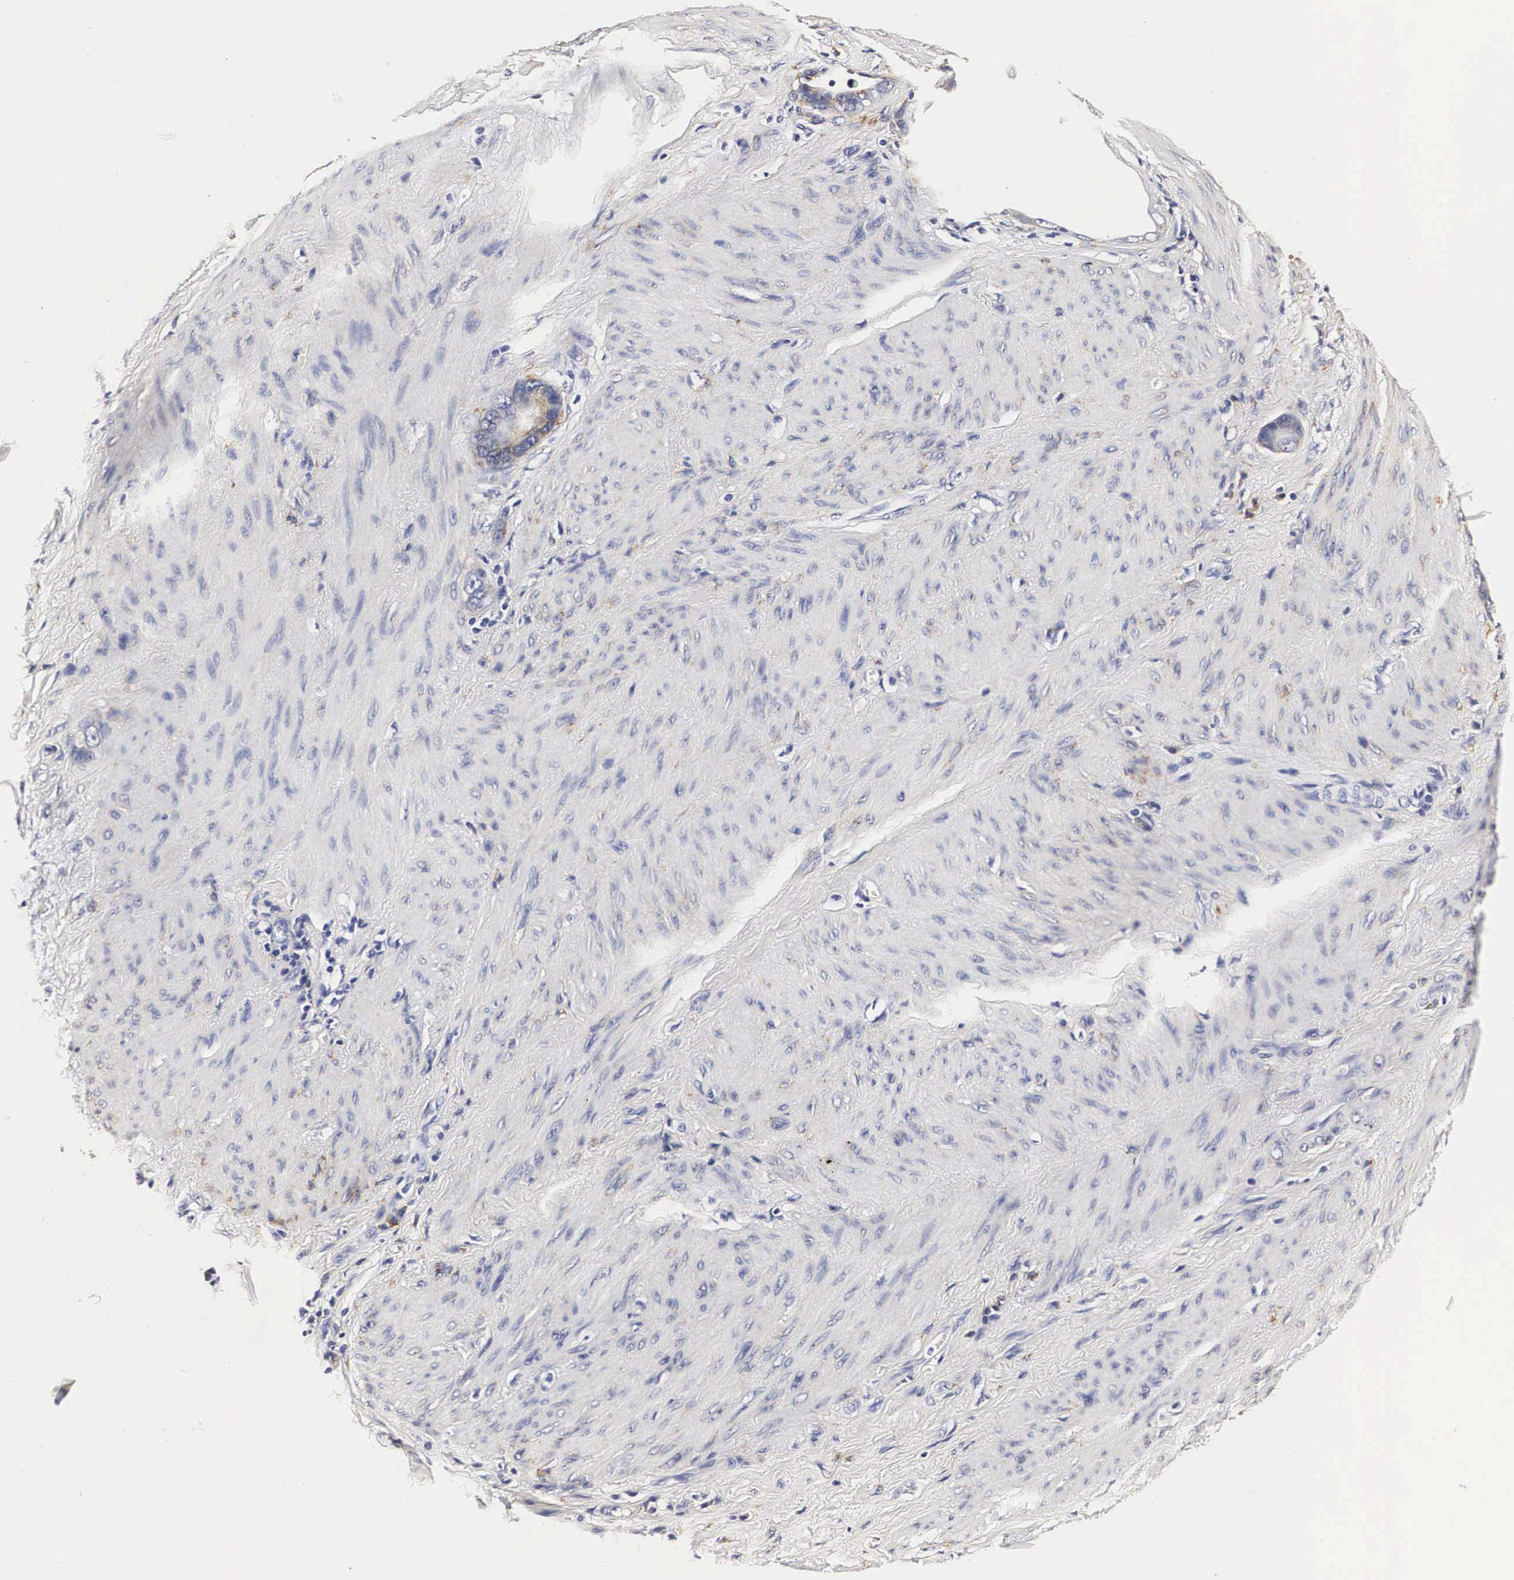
{"staining": {"intensity": "negative", "quantity": "none", "location": "none"}, "tissue": "stomach cancer", "cell_type": "Tumor cells", "image_type": "cancer", "snomed": [{"axis": "morphology", "description": "Adenocarcinoma, NOS"}, {"axis": "topography", "description": "Stomach"}], "caption": "A high-resolution photomicrograph shows immunohistochemistry (IHC) staining of stomach cancer, which displays no significant staining in tumor cells.", "gene": "CKAP4", "patient": {"sex": "male", "age": 78}}